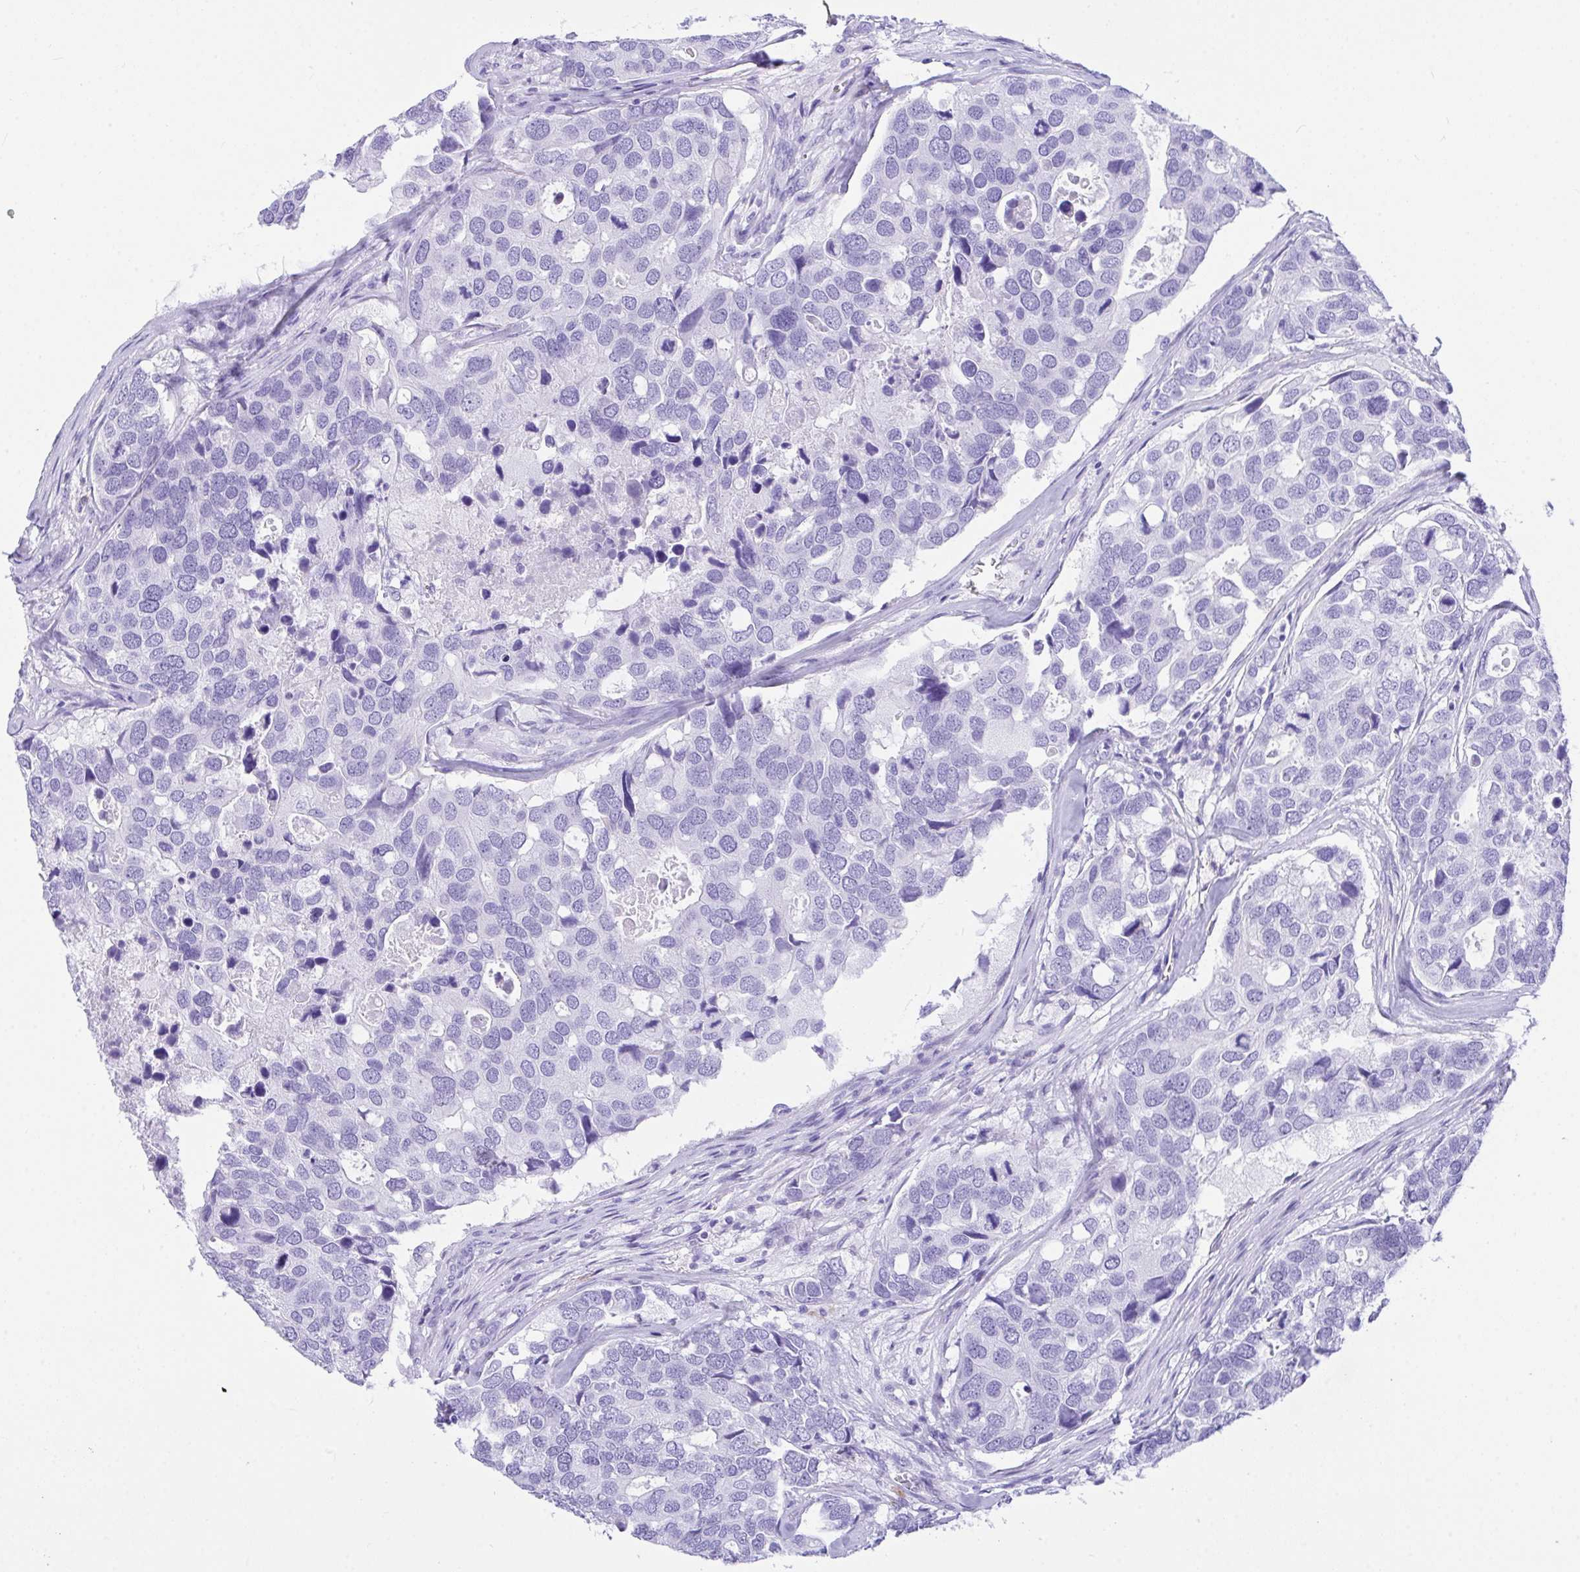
{"staining": {"intensity": "negative", "quantity": "none", "location": "none"}, "tissue": "breast cancer", "cell_type": "Tumor cells", "image_type": "cancer", "snomed": [{"axis": "morphology", "description": "Duct carcinoma"}, {"axis": "topography", "description": "Breast"}], "caption": "High magnification brightfield microscopy of breast invasive ductal carcinoma stained with DAB (brown) and counterstained with hematoxylin (blue): tumor cells show no significant staining.", "gene": "BEST4", "patient": {"sex": "female", "age": 83}}